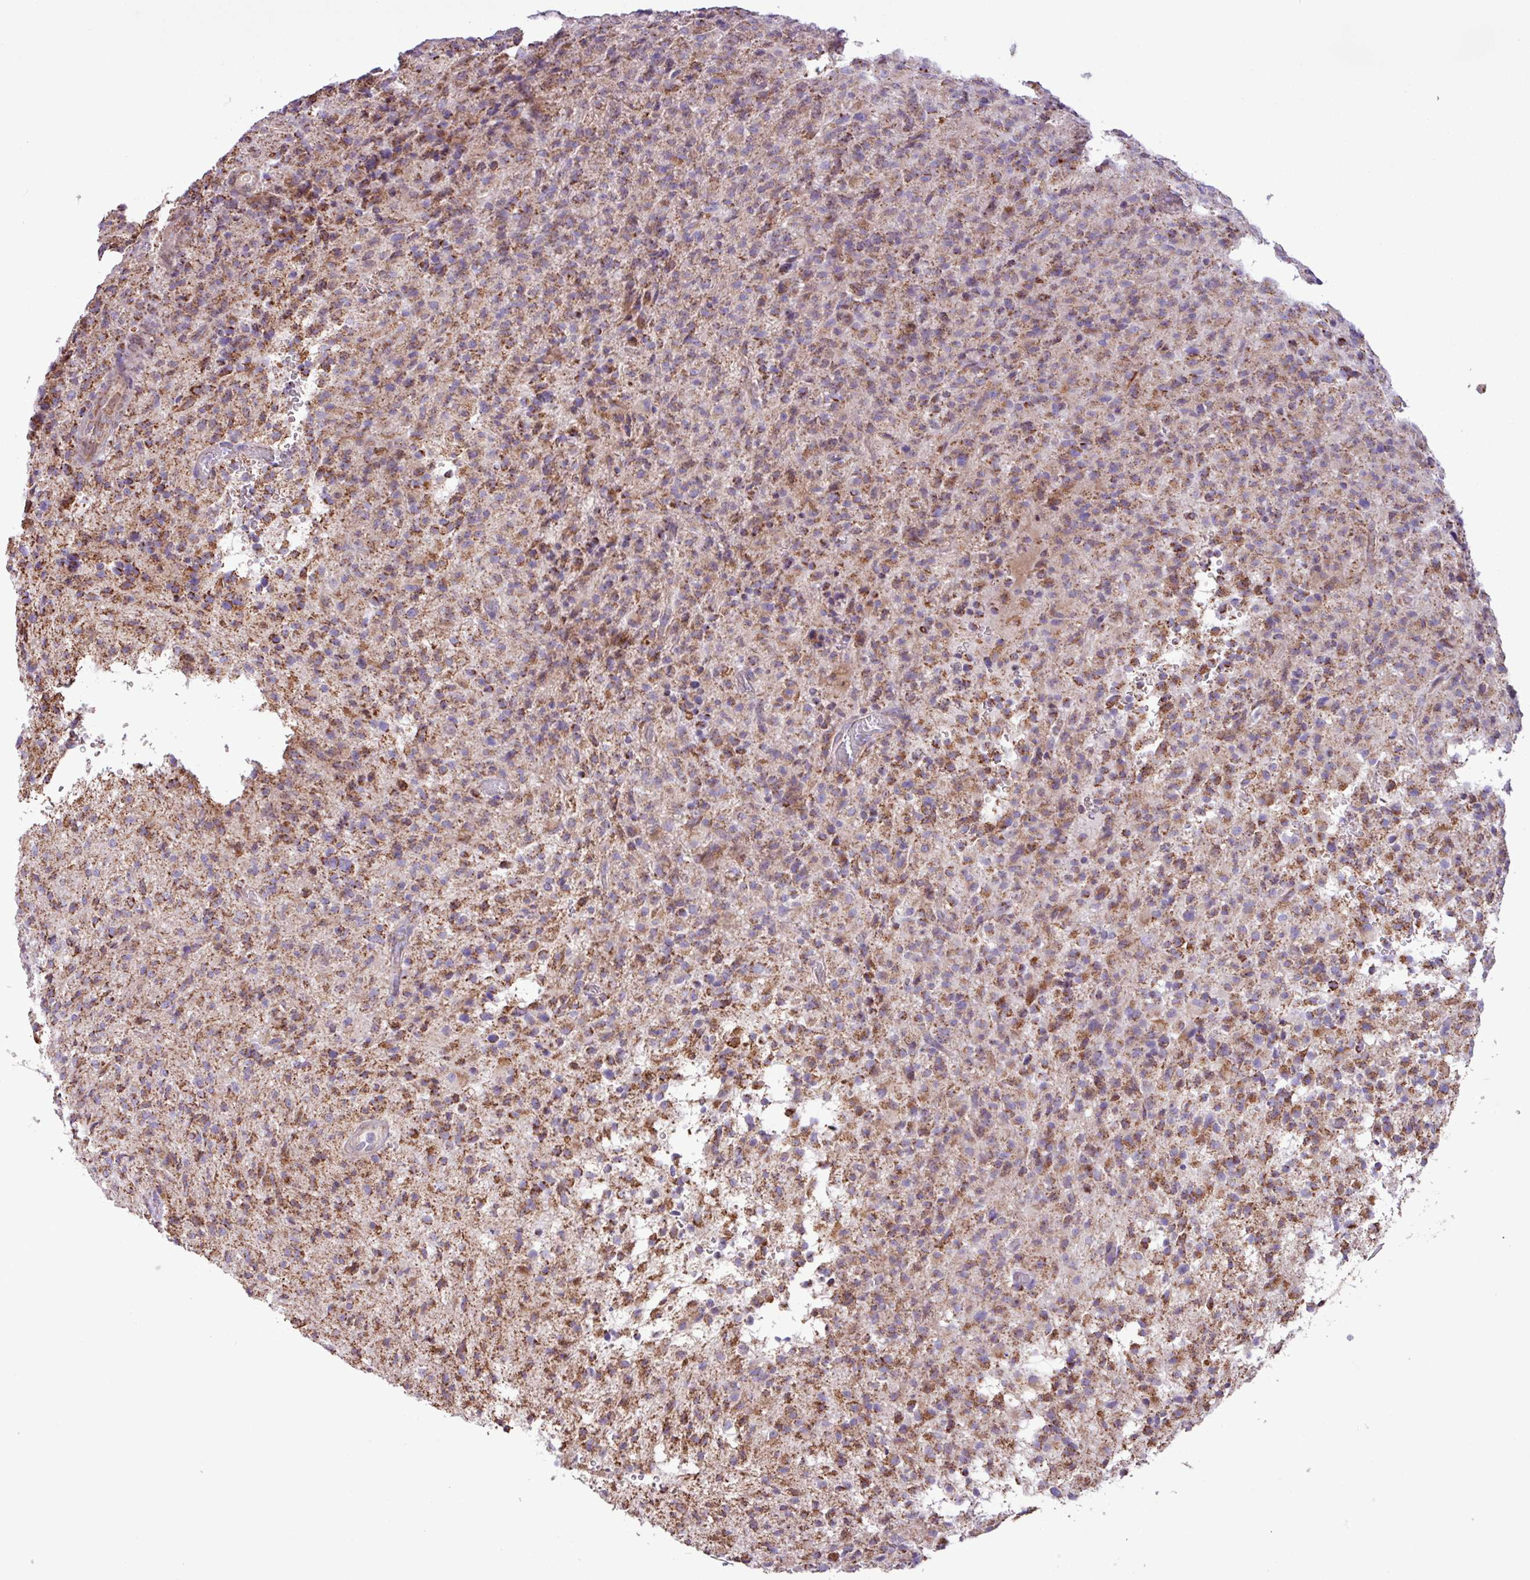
{"staining": {"intensity": "moderate", "quantity": "25%-75%", "location": "cytoplasmic/membranous"}, "tissue": "glioma", "cell_type": "Tumor cells", "image_type": "cancer", "snomed": [{"axis": "morphology", "description": "Glioma, malignant, High grade"}, {"axis": "topography", "description": "Brain"}], "caption": "Immunohistochemical staining of human glioma shows medium levels of moderate cytoplasmic/membranous protein staining in approximately 25%-75% of tumor cells.", "gene": "RTL3", "patient": {"sex": "female", "age": 57}}